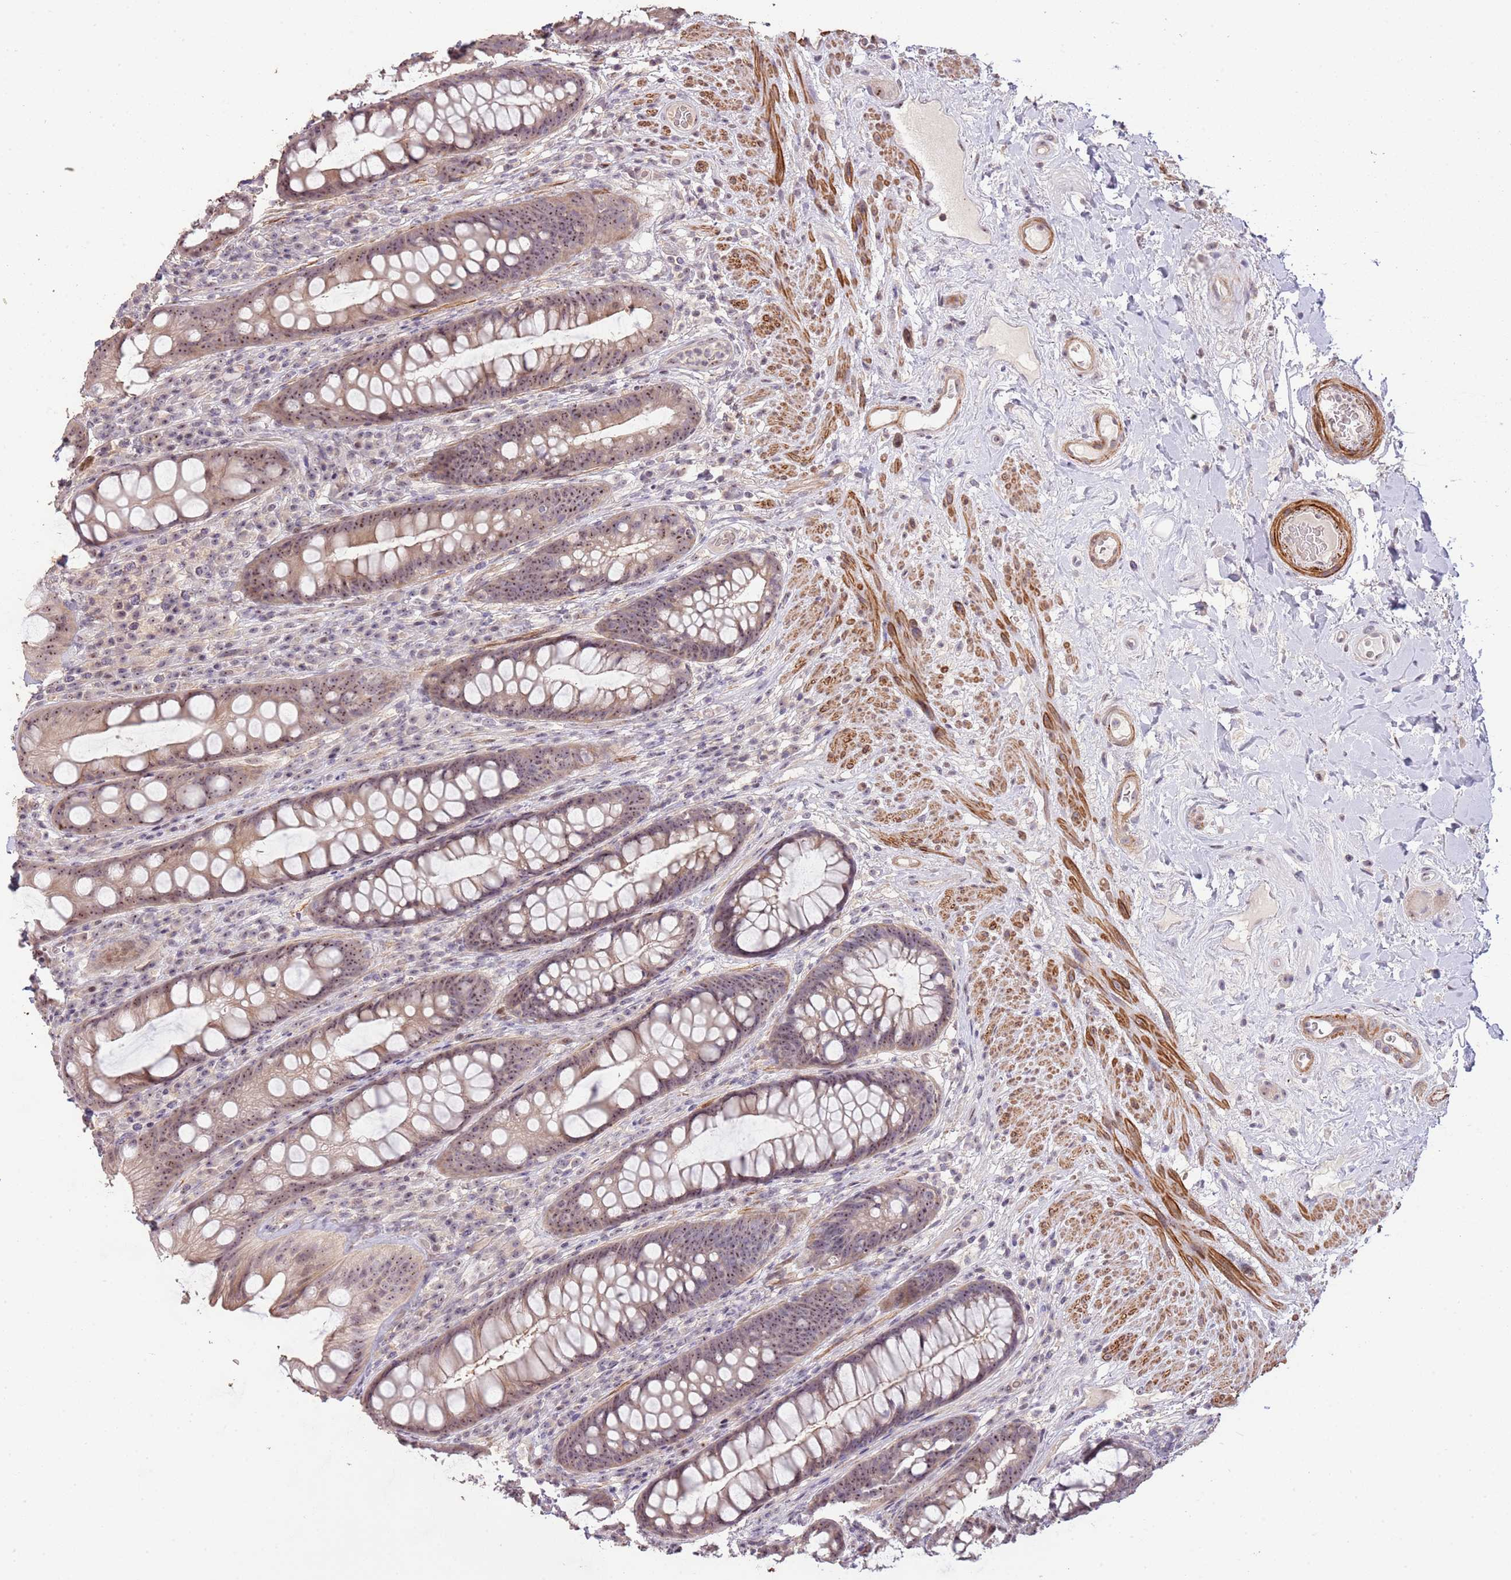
{"staining": {"intensity": "moderate", "quantity": "25%-75%", "location": "cytoplasmic/membranous,nuclear"}, "tissue": "rectum", "cell_type": "Glandular cells", "image_type": "normal", "snomed": [{"axis": "morphology", "description": "Normal tissue, NOS"}, {"axis": "topography", "description": "Rectum"}], "caption": "Brown immunohistochemical staining in unremarkable rectum reveals moderate cytoplasmic/membranous,nuclear expression in approximately 25%-75% of glandular cells. (DAB IHC, brown staining for protein, blue staining for nuclei).", "gene": "ADTRP", "patient": {"sex": "male", "age": 74}}